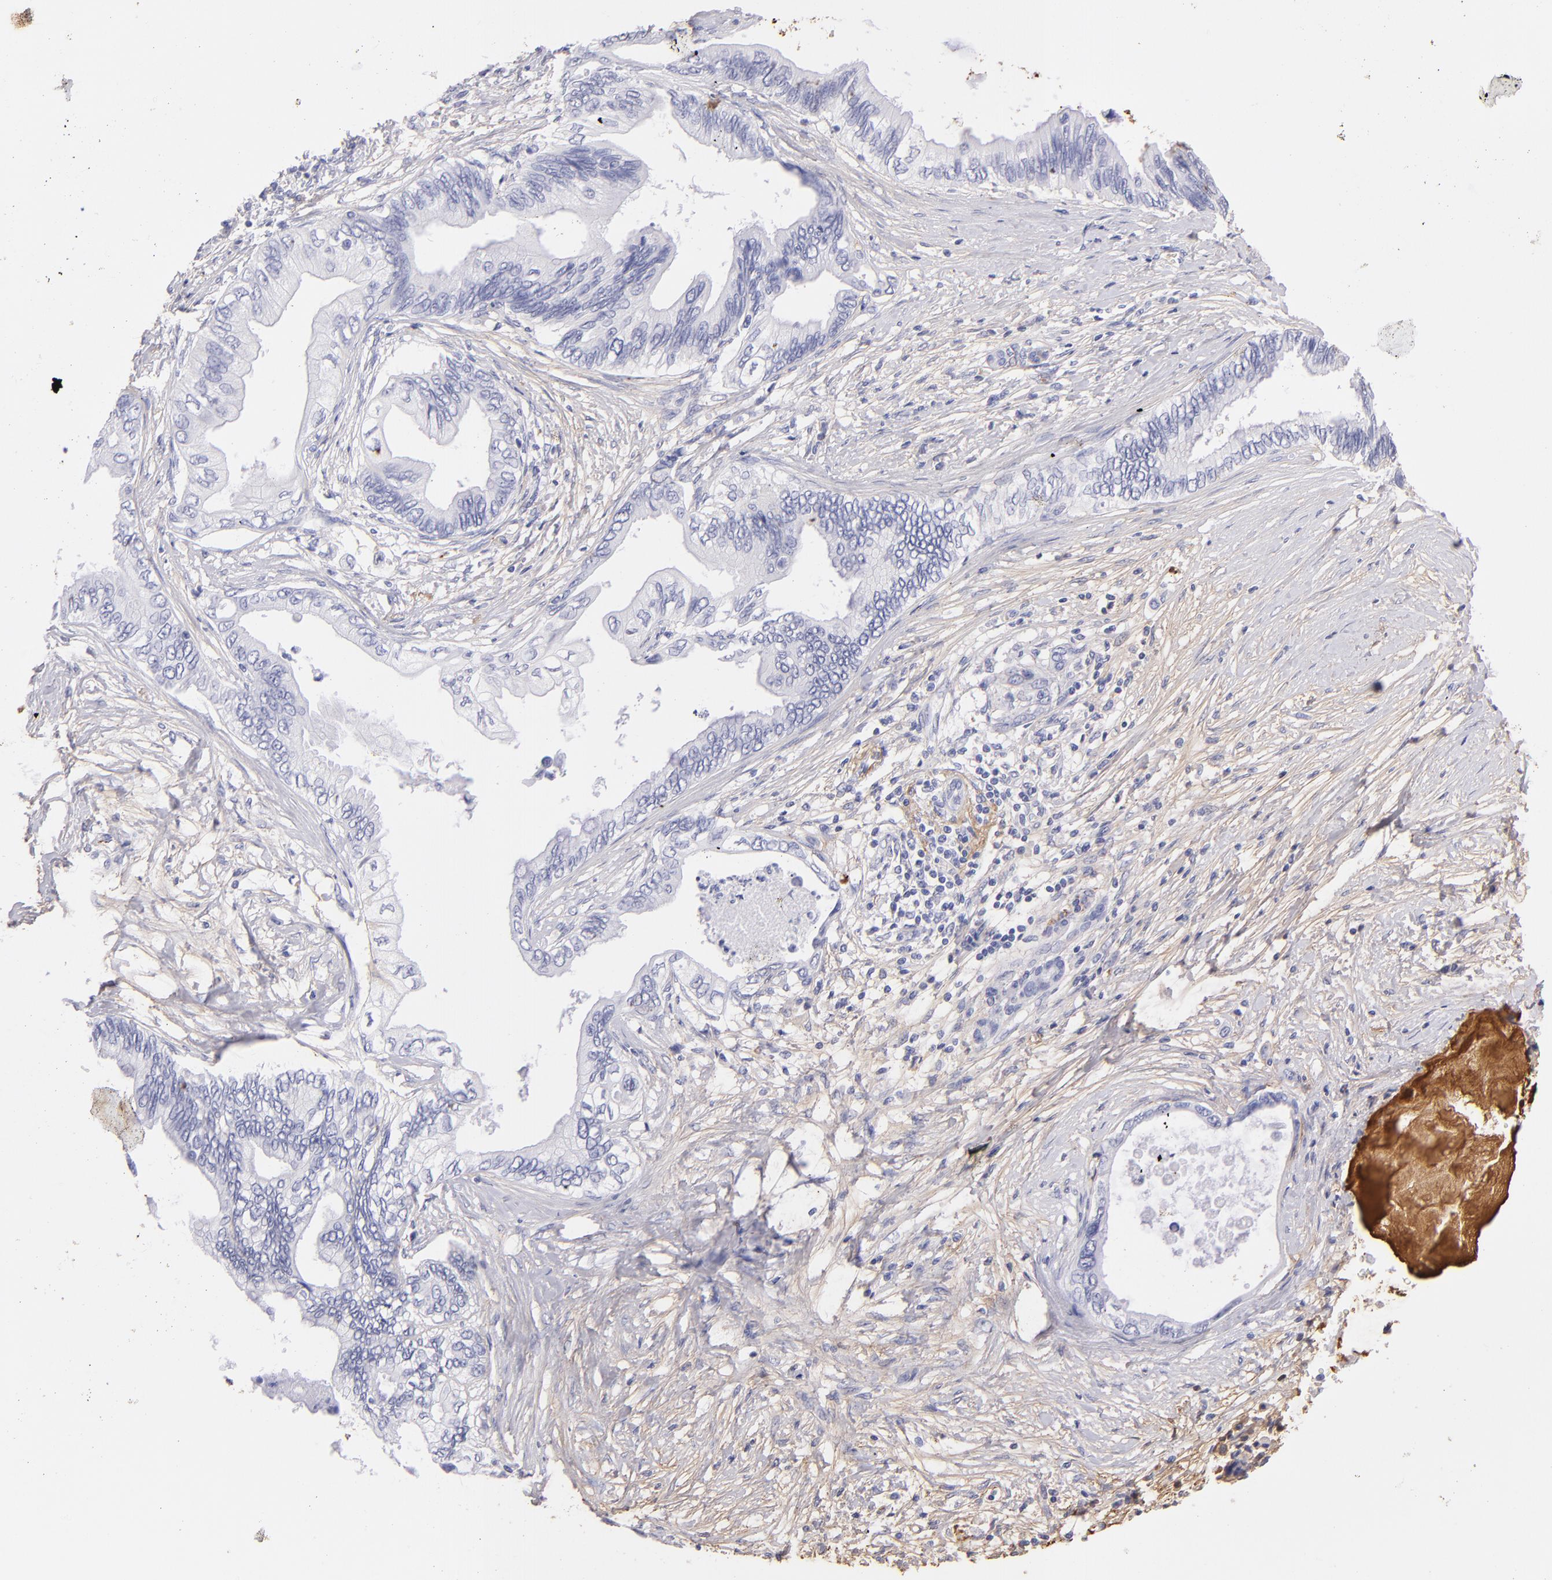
{"staining": {"intensity": "negative", "quantity": "none", "location": "none"}, "tissue": "pancreatic cancer", "cell_type": "Tumor cells", "image_type": "cancer", "snomed": [{"axis": "morphology", "description": "Adenocarcinoma, NOS"}, {"axis": "topography", "description": "Pancreas"}], "caption": "Protein analysis of pancreatic cancer (adenocarcinoma) shows no significant staining in tumor cells.", "gene": "FGB", "patient": {"sex": "female", "age": 66}}